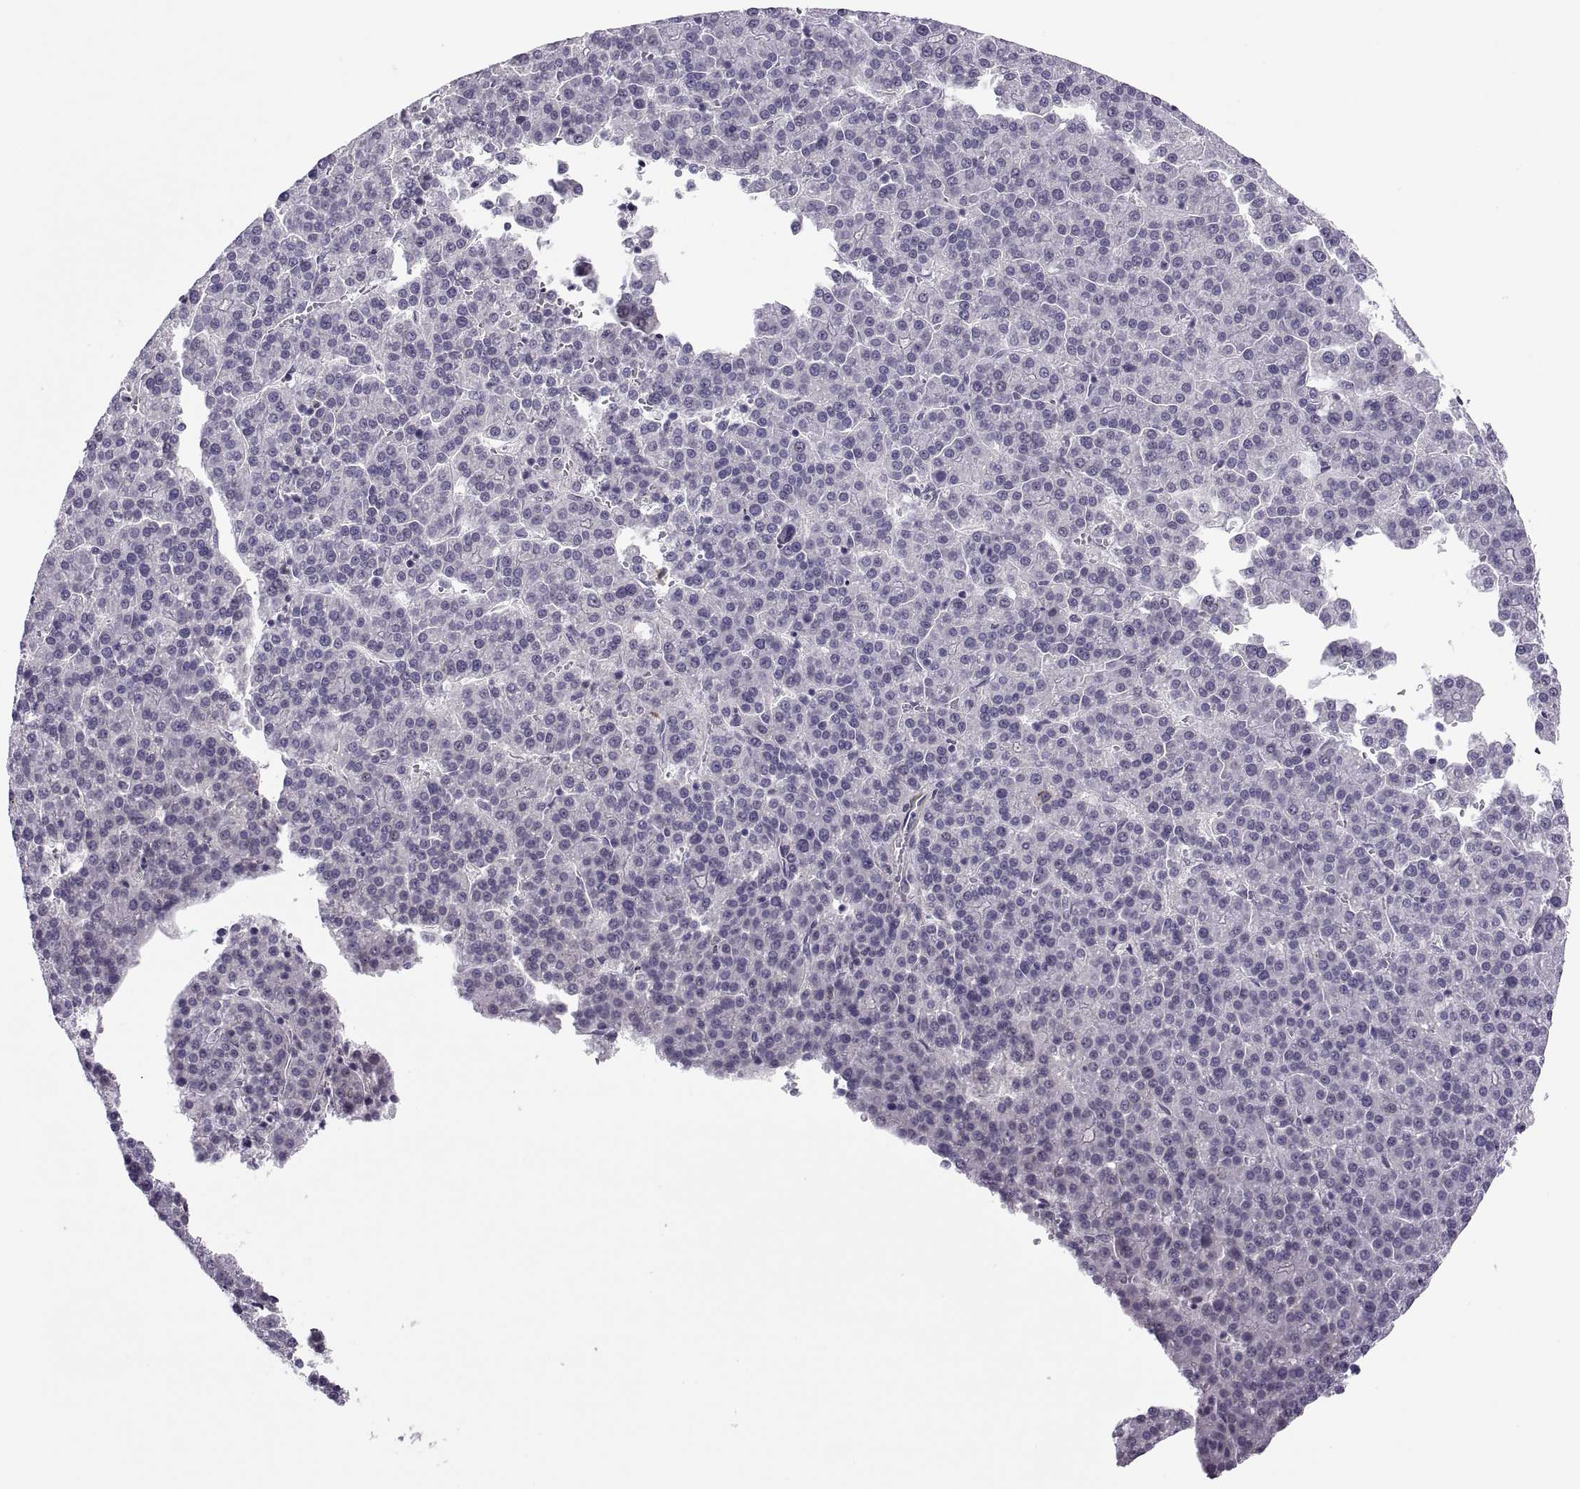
{"staining": {"intensity": "negative", "quantity": "none", "location": "none"}, "tissue": "liver cancer", "cell_type": "Tumor cells", "image_type": "cancer", "snomed": [{"axis": "morphology", "description": "Carcinoma, Hepatocellular, NOS"}, {"axis": "topography", "description": "Liver"}], "caption": "A histopathology image of liver cancer (hepatocellular carcinoma) stained for a protein reveals no brown staining in tumor cells.", "gene": "CHCT1", "patient": {"sex": "female", "age": 58}}